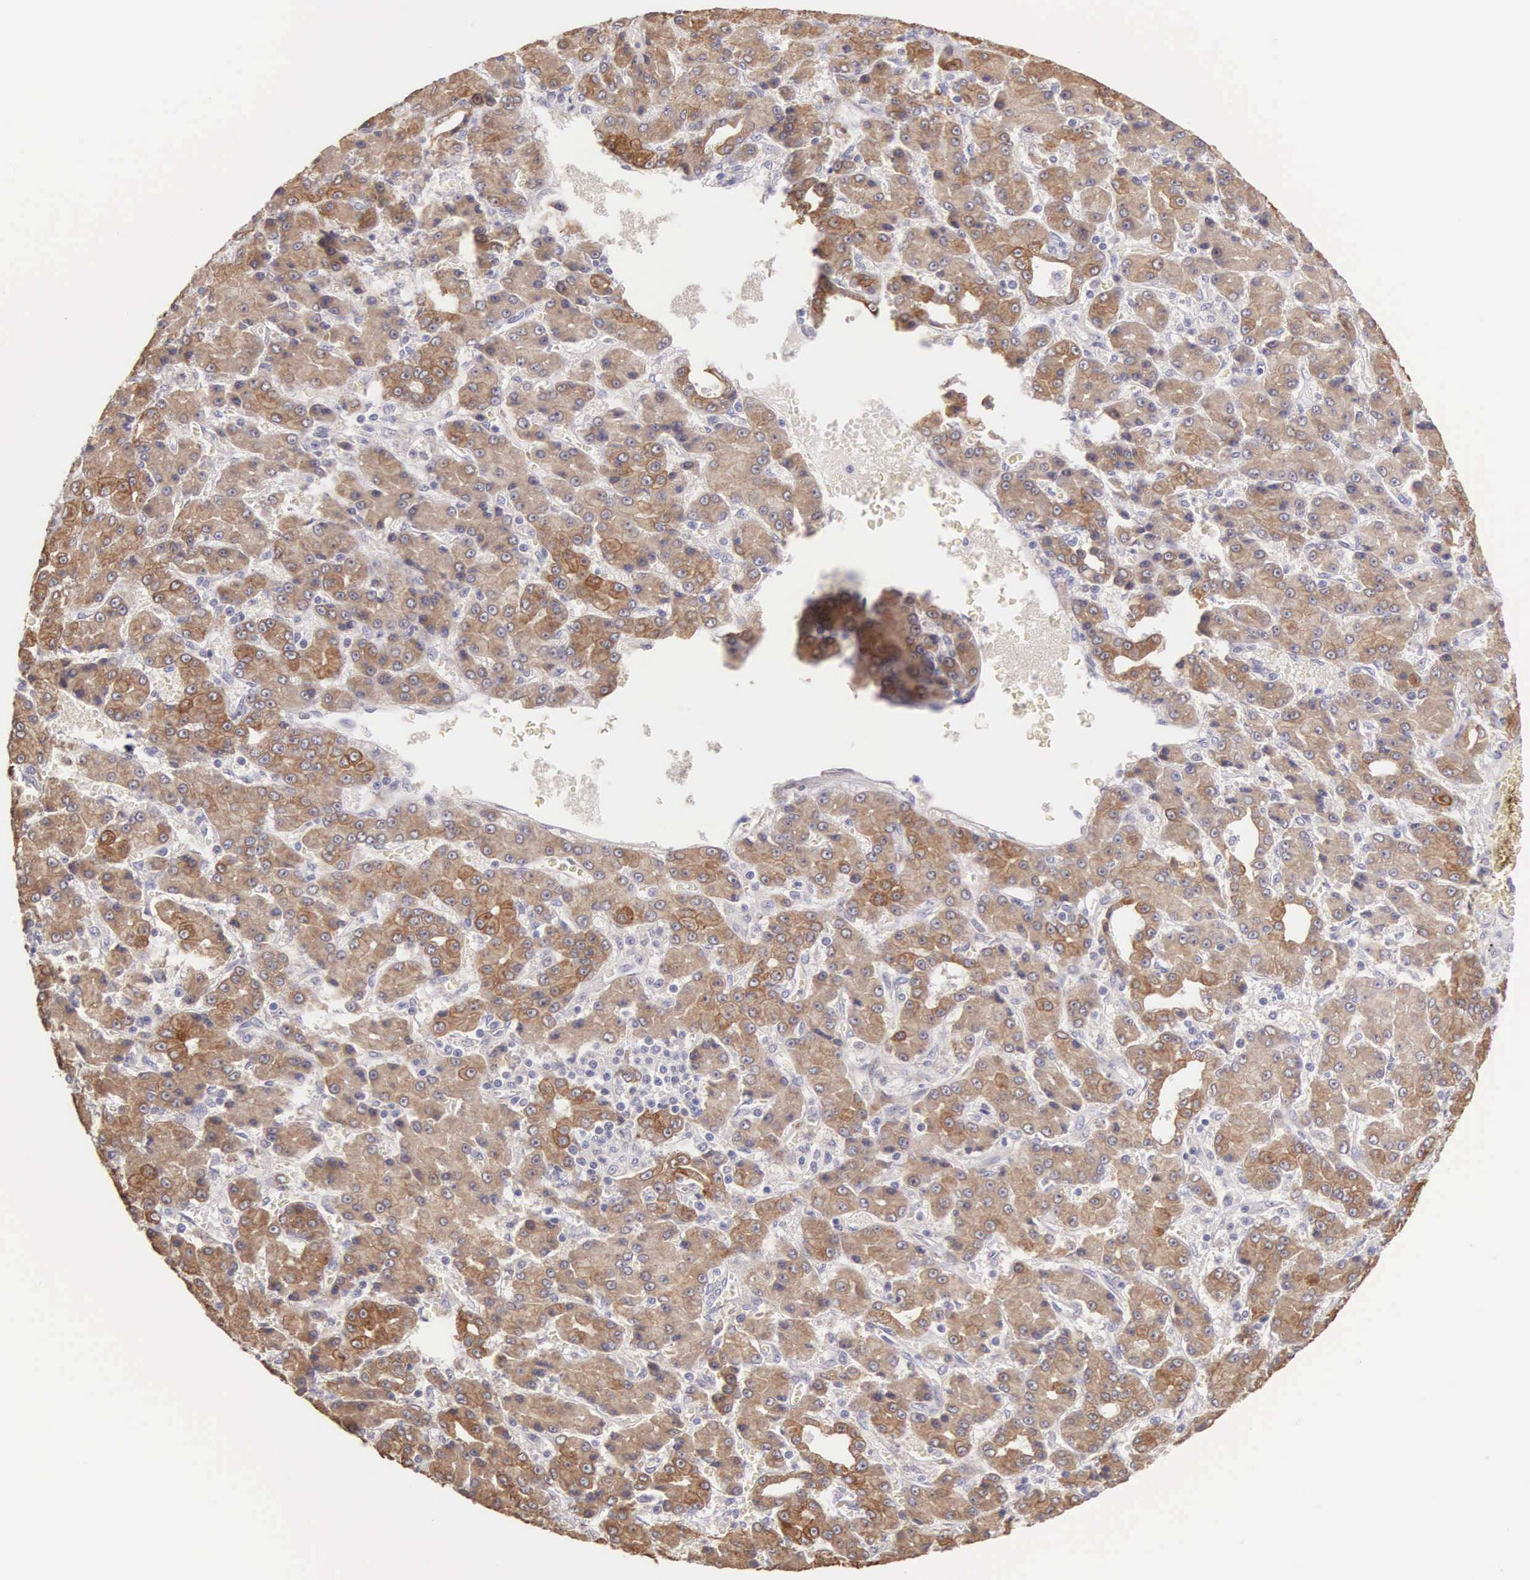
{"staining": {"intensity": "moderate", "quantity": ">75%", "location": "cytoplasmic/membranous"}, "tissue": "liver cancer", "cell_type": "Tumor cells", "image_type": "cancer", "snomed": [{"axis": "morphology", "description": "Carcinoma, Hepatocellular, NOS"}, {"axis": "topography", "description": "Liver"}], "caption": "Immunohistochemistry (IHC) histopathology image of human liver cancer (hepatocellular carcinoma) stained for a protein (brown), which reveals medium levels of moderate cytoplasmic/membranous staining in approximately >75% of tumor cells.", "gene": "PIR", "patient": {"sex": "male", "age": 69}}